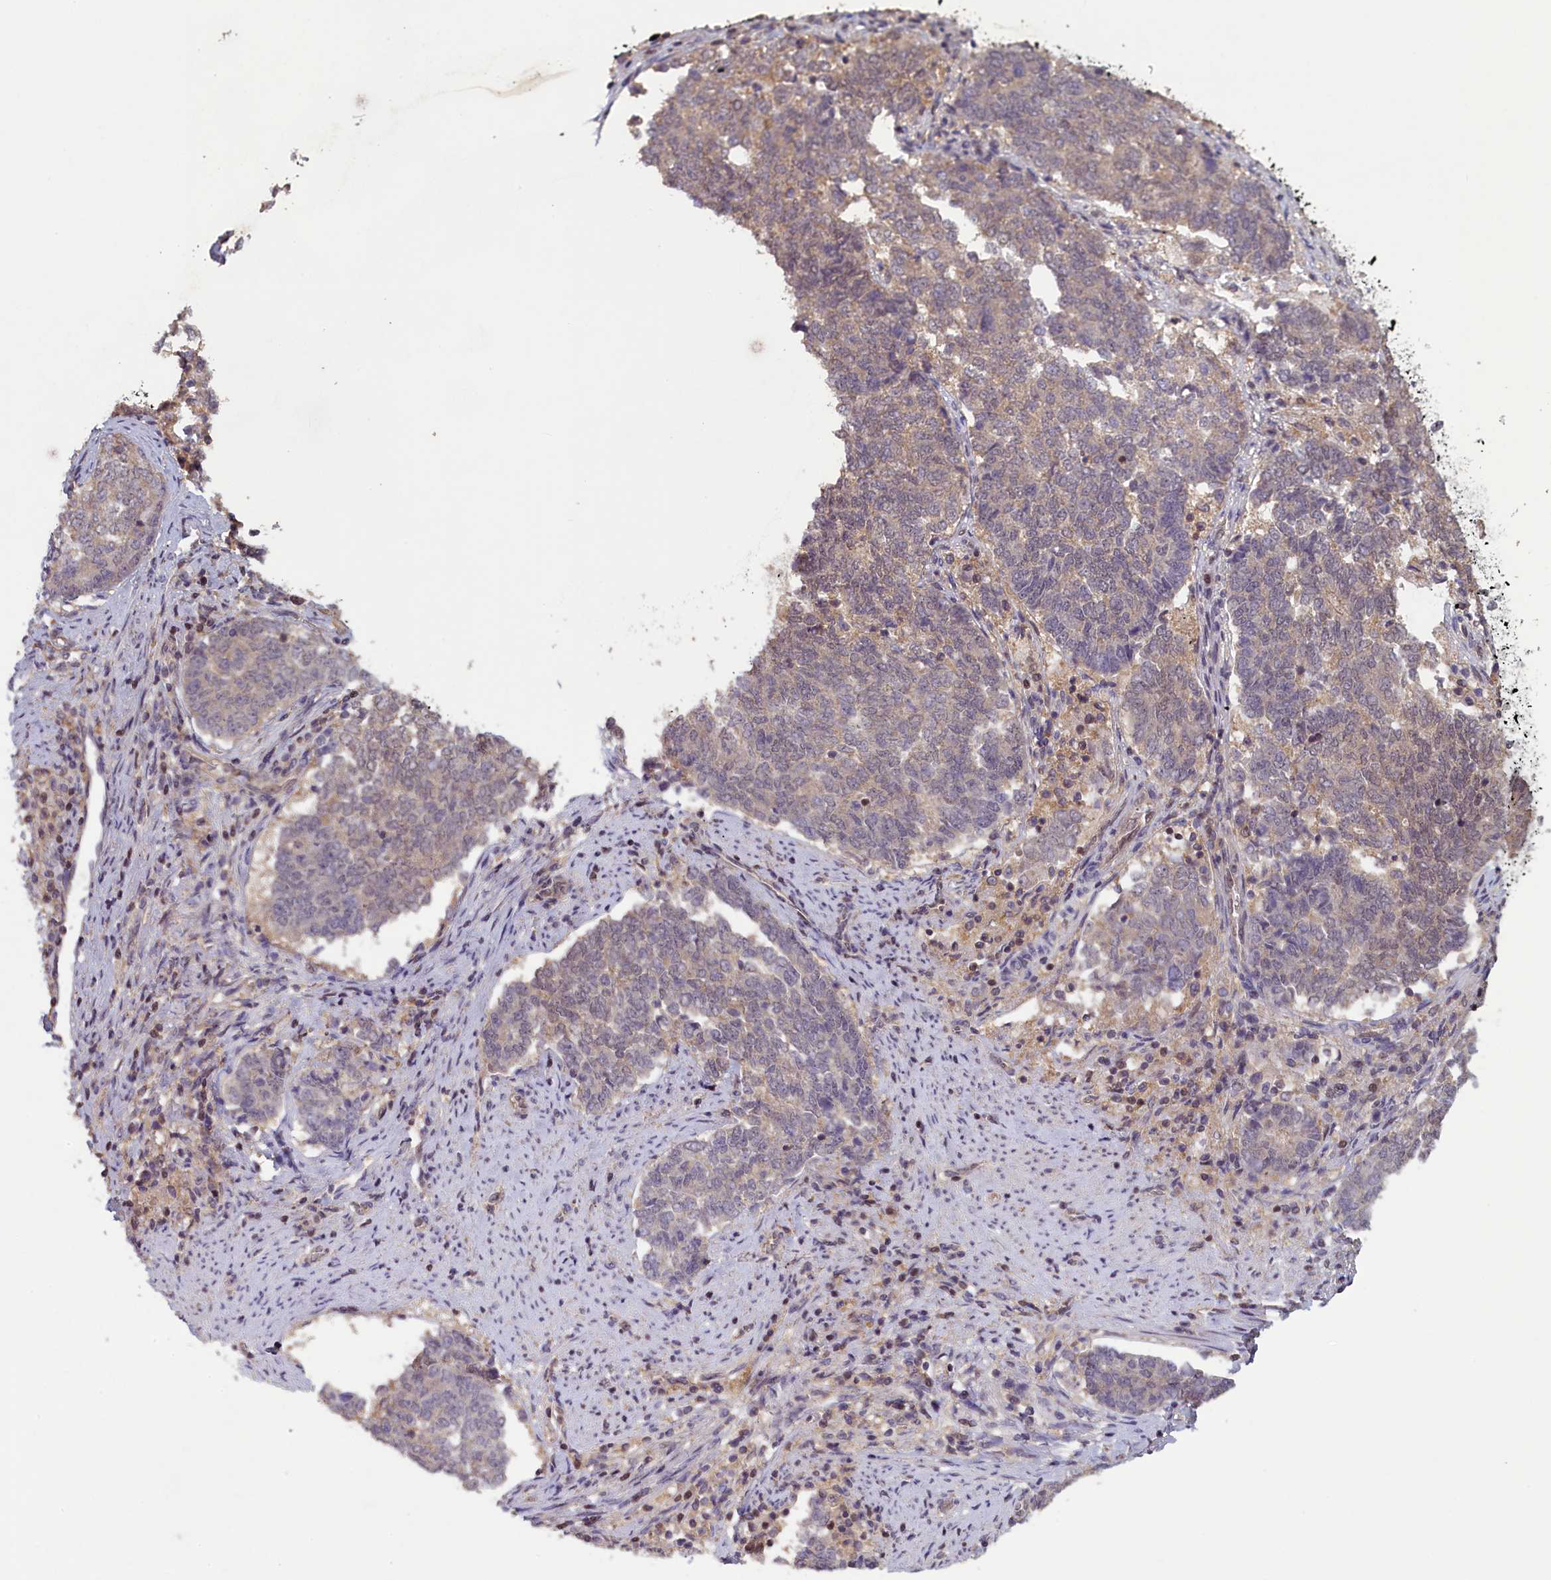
{"staining": {"intensity": "negative", "quantity": "none", "location": "none"}, "tissue": "endometrial cancer", "cell_type": "Tumor cells", "image_type": "cancer", "snomed": [{"axis": "morphology", "description": "Adenocarcinoma, NOS"}, {"axis": "topography", "description": "Endometrium"}], "caption": "Immunohistochemistry micrograph of neoplastic tissue: human endometrial cancer (adenocarcinoma) stained with DAB (3,3'-diaminobenzidine) exhibits no significant protein staining in tumor cells.", "gene": "NUBP1", "patient": {"sex": "female", "age": 80}}